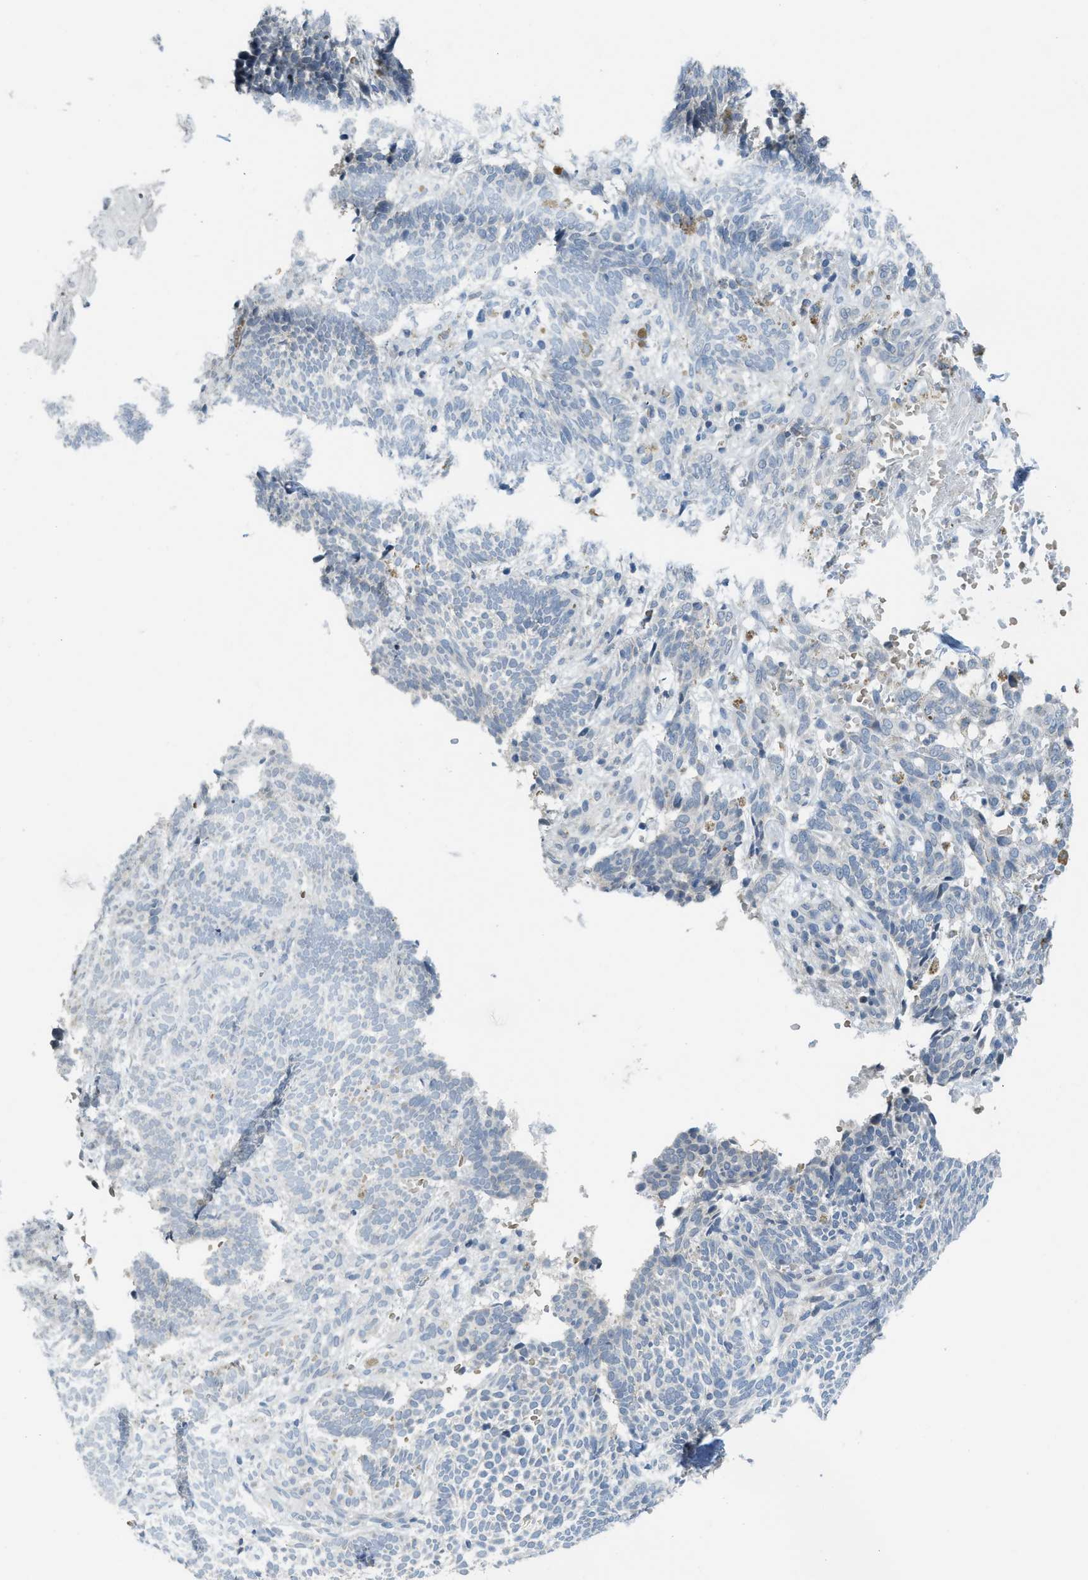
{"staining": {"intensity": "negative", "quantity": "none", "location": "none"}, "tissue": "skin cancer", "cell_type": "Tumor cells", "image_type": "cancer", "snomed": [{"axis": "morphology", "description": "Normal tissue, NOS"}, {"axis": "morphology", "description": "Basal cell carcinoma"}, {"axis": "topography", "description": "Skin"}], "caption": "This is an IHC histopathology image of human skin basal cell carcinoma. There is no expression in tumor cells.", "gene": "TXNDC2", "patient": {"sex": "male", "age": 87}}